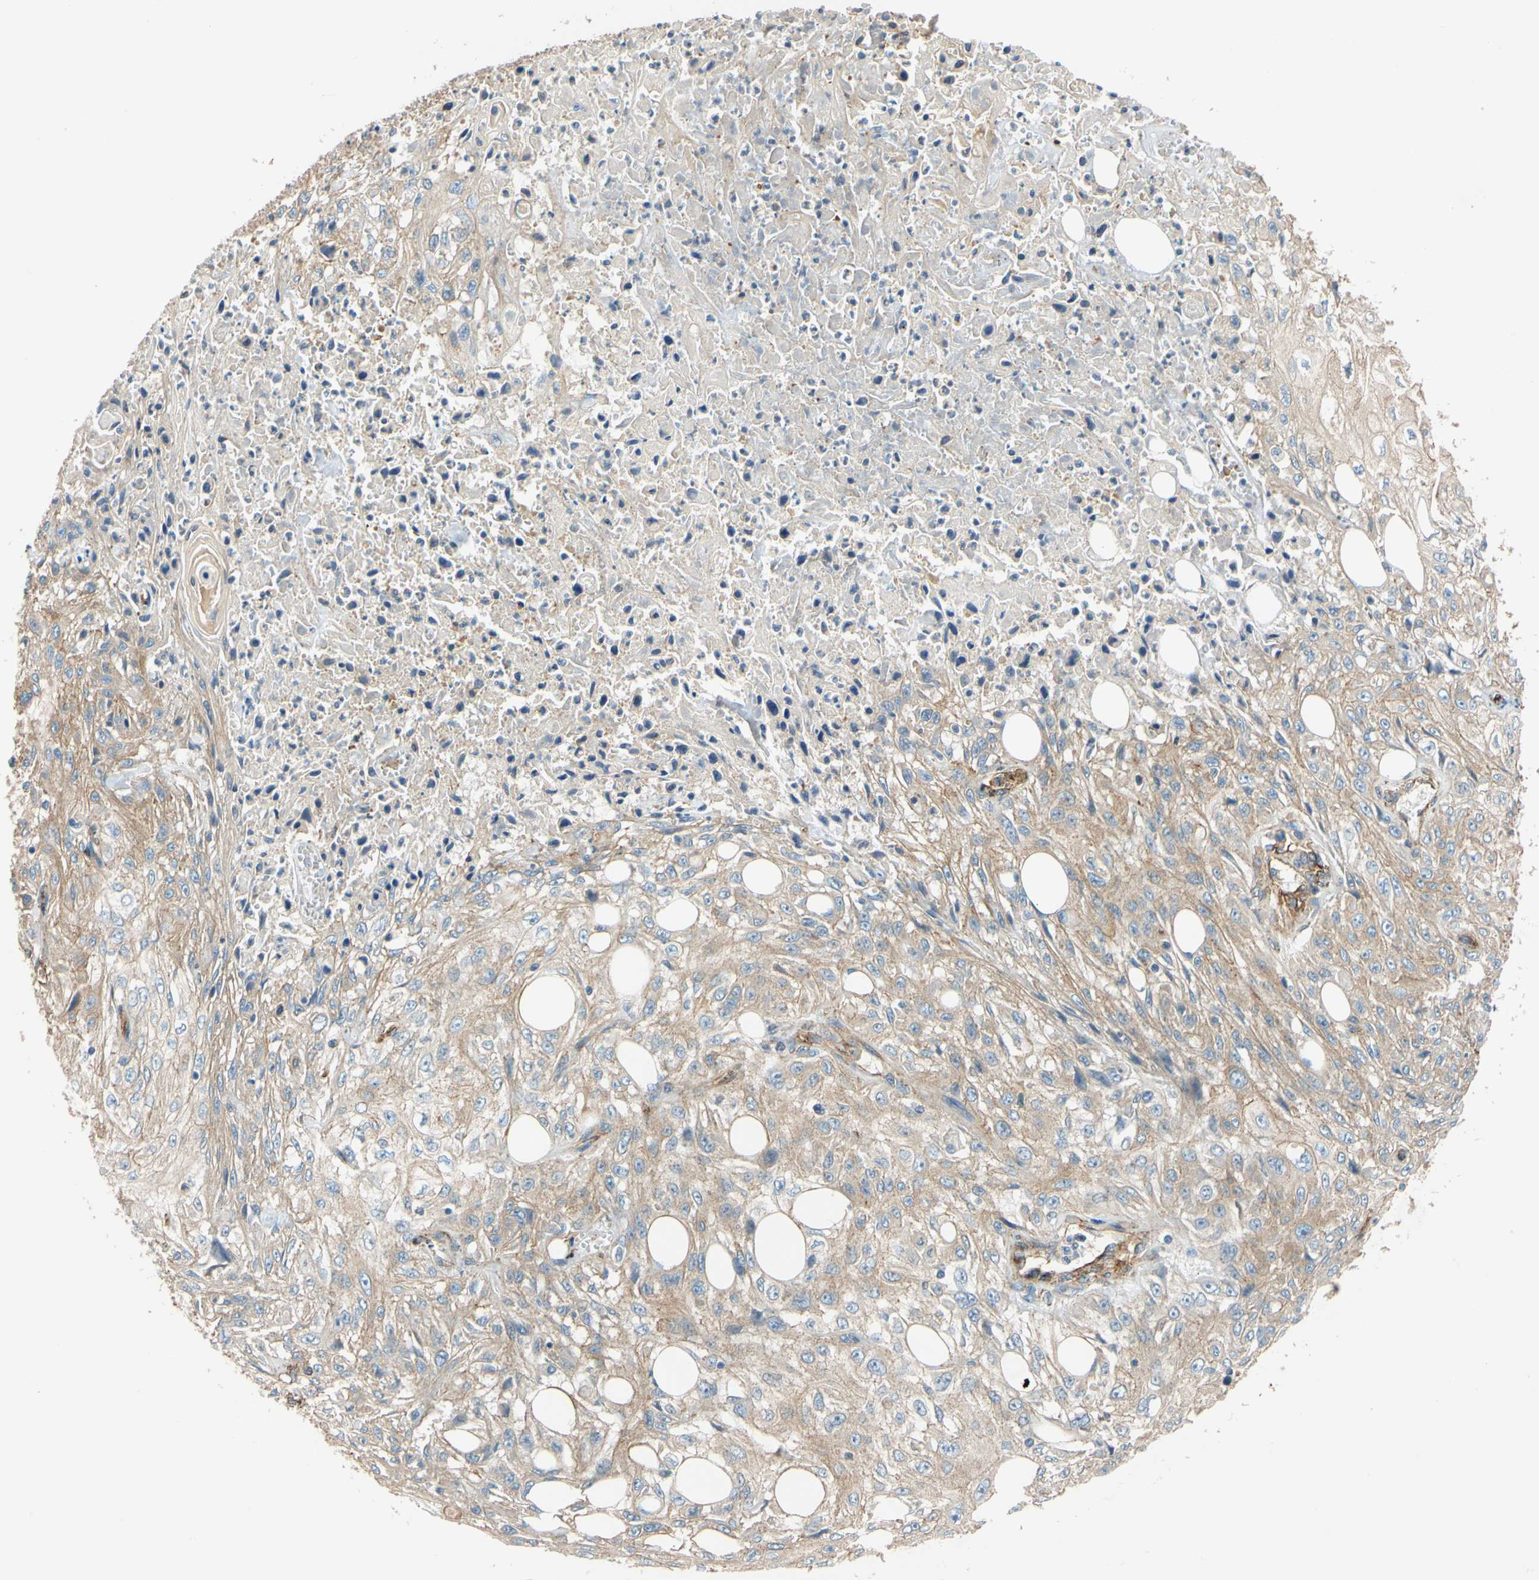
{"staining": {"intensity": "weak", "quantity": "<25%", "location": "cytoplasmic/membranous"}, "tissue": "skin cancer", "cell_type": "Tumor cells", "image_type": "cancer", "snomed": [{"axis": "morphology", "description": "Squamous cell carcinoma, NOS"}, {"axis": "morphology", "description": "Squamous cell carcinoma, metastatic, NOS"}, {"axis": "topography", "description": "Skin"}, {"axis": "topography", "description": "Lymph node"}], "caption": "Squamous cell carcinoma (skin) stained for a protein using IHC displays no positivity tumor cells.", "gene": "SPTAN1", "patient": {"sex": "male", "age": 75}}